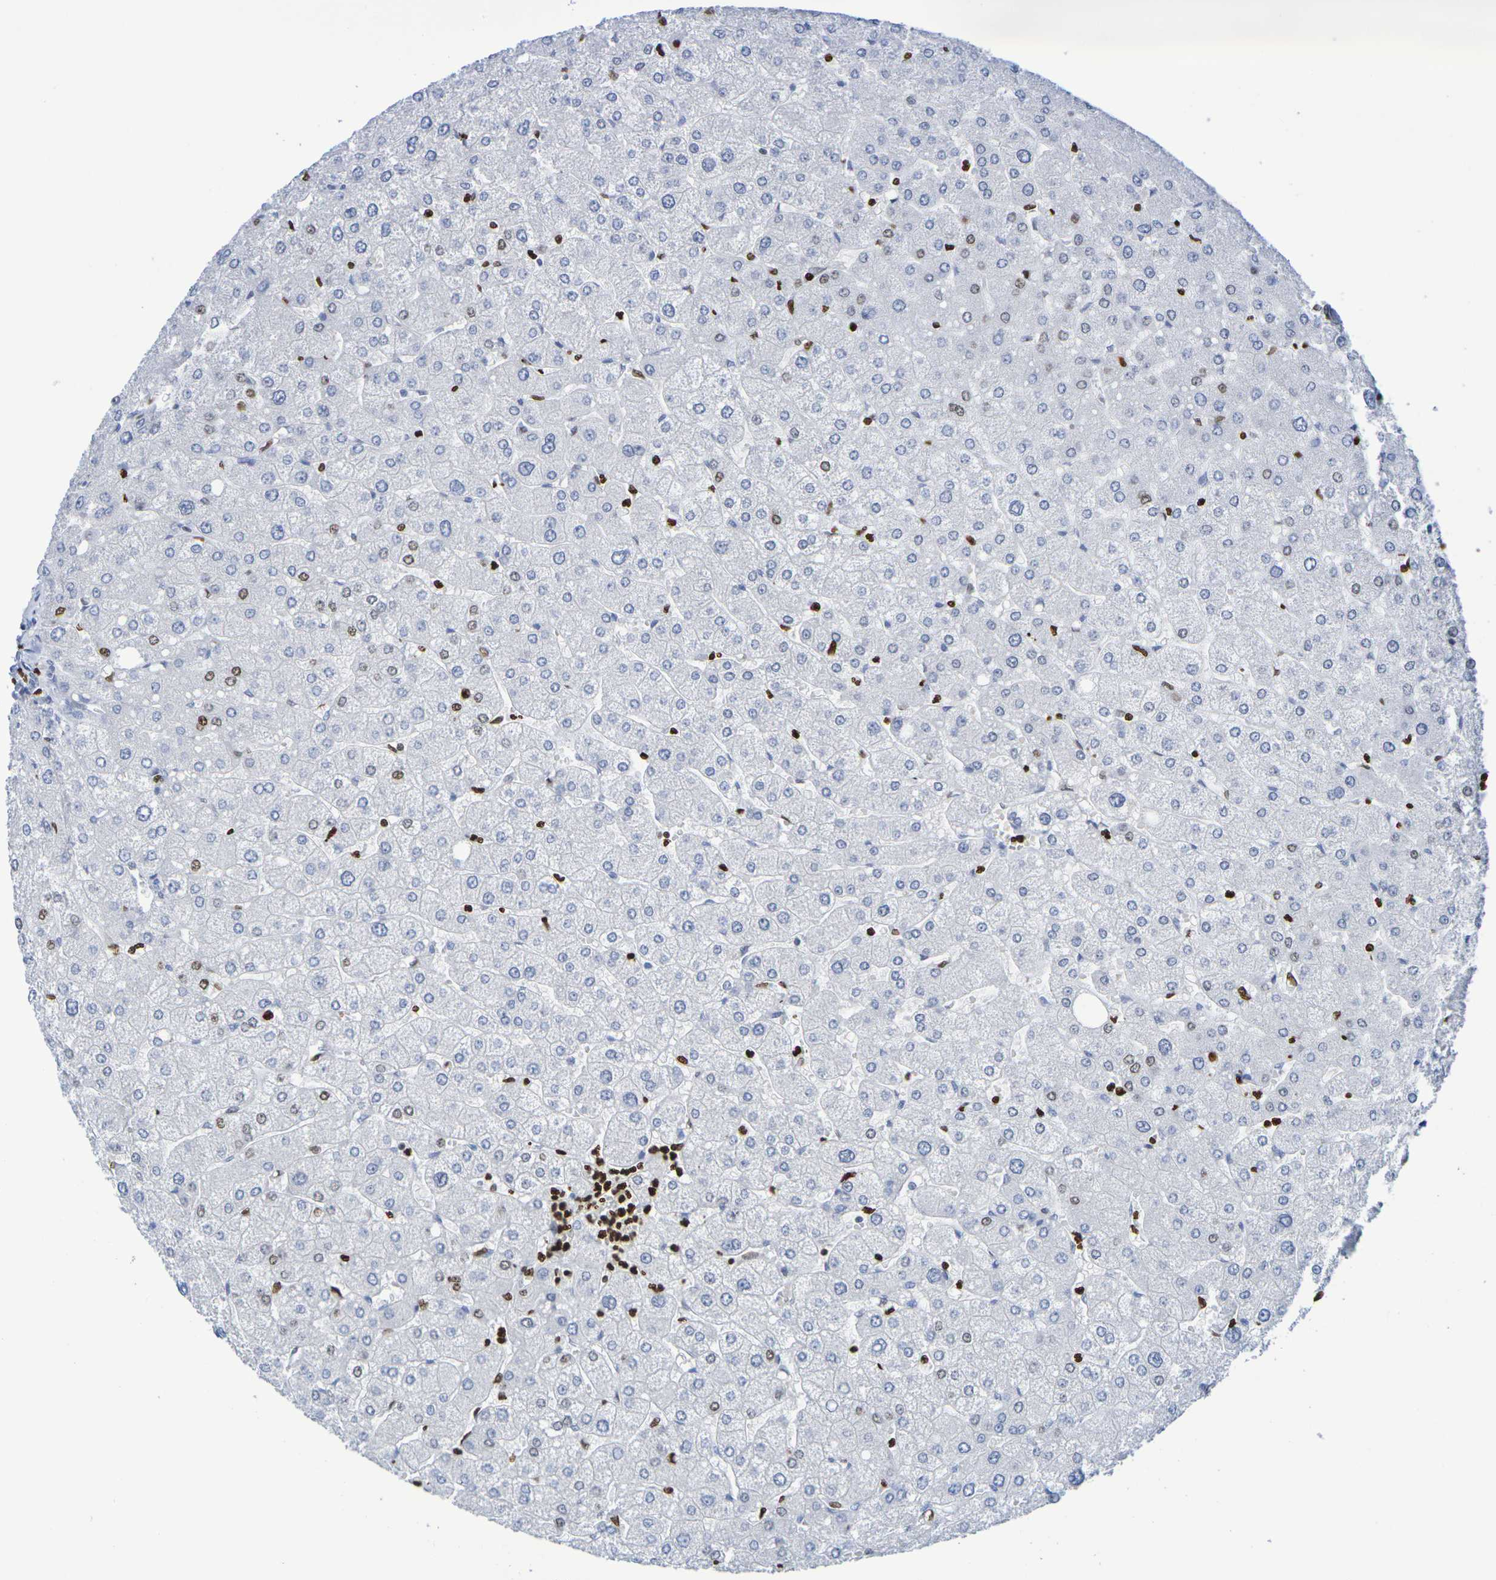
{"staining": {"intensity": "negative", "quantity": "none", "location": "none"}, "tissue": "liver", "cell_type": "Cholangiocytes", "image_type": "normal", "snomed": [{"axis": "morphology", "description": "Normal tissue, NOS"}, {"axis": "topography", "description": "Liver"}], "caption": "This is a histopathology image of immunohistochemistry (IHC) staining of benign liver, which shows no expression in cholangiocytes.", "gene": "H1", "patient": {"sex": "male", "age": 55}}